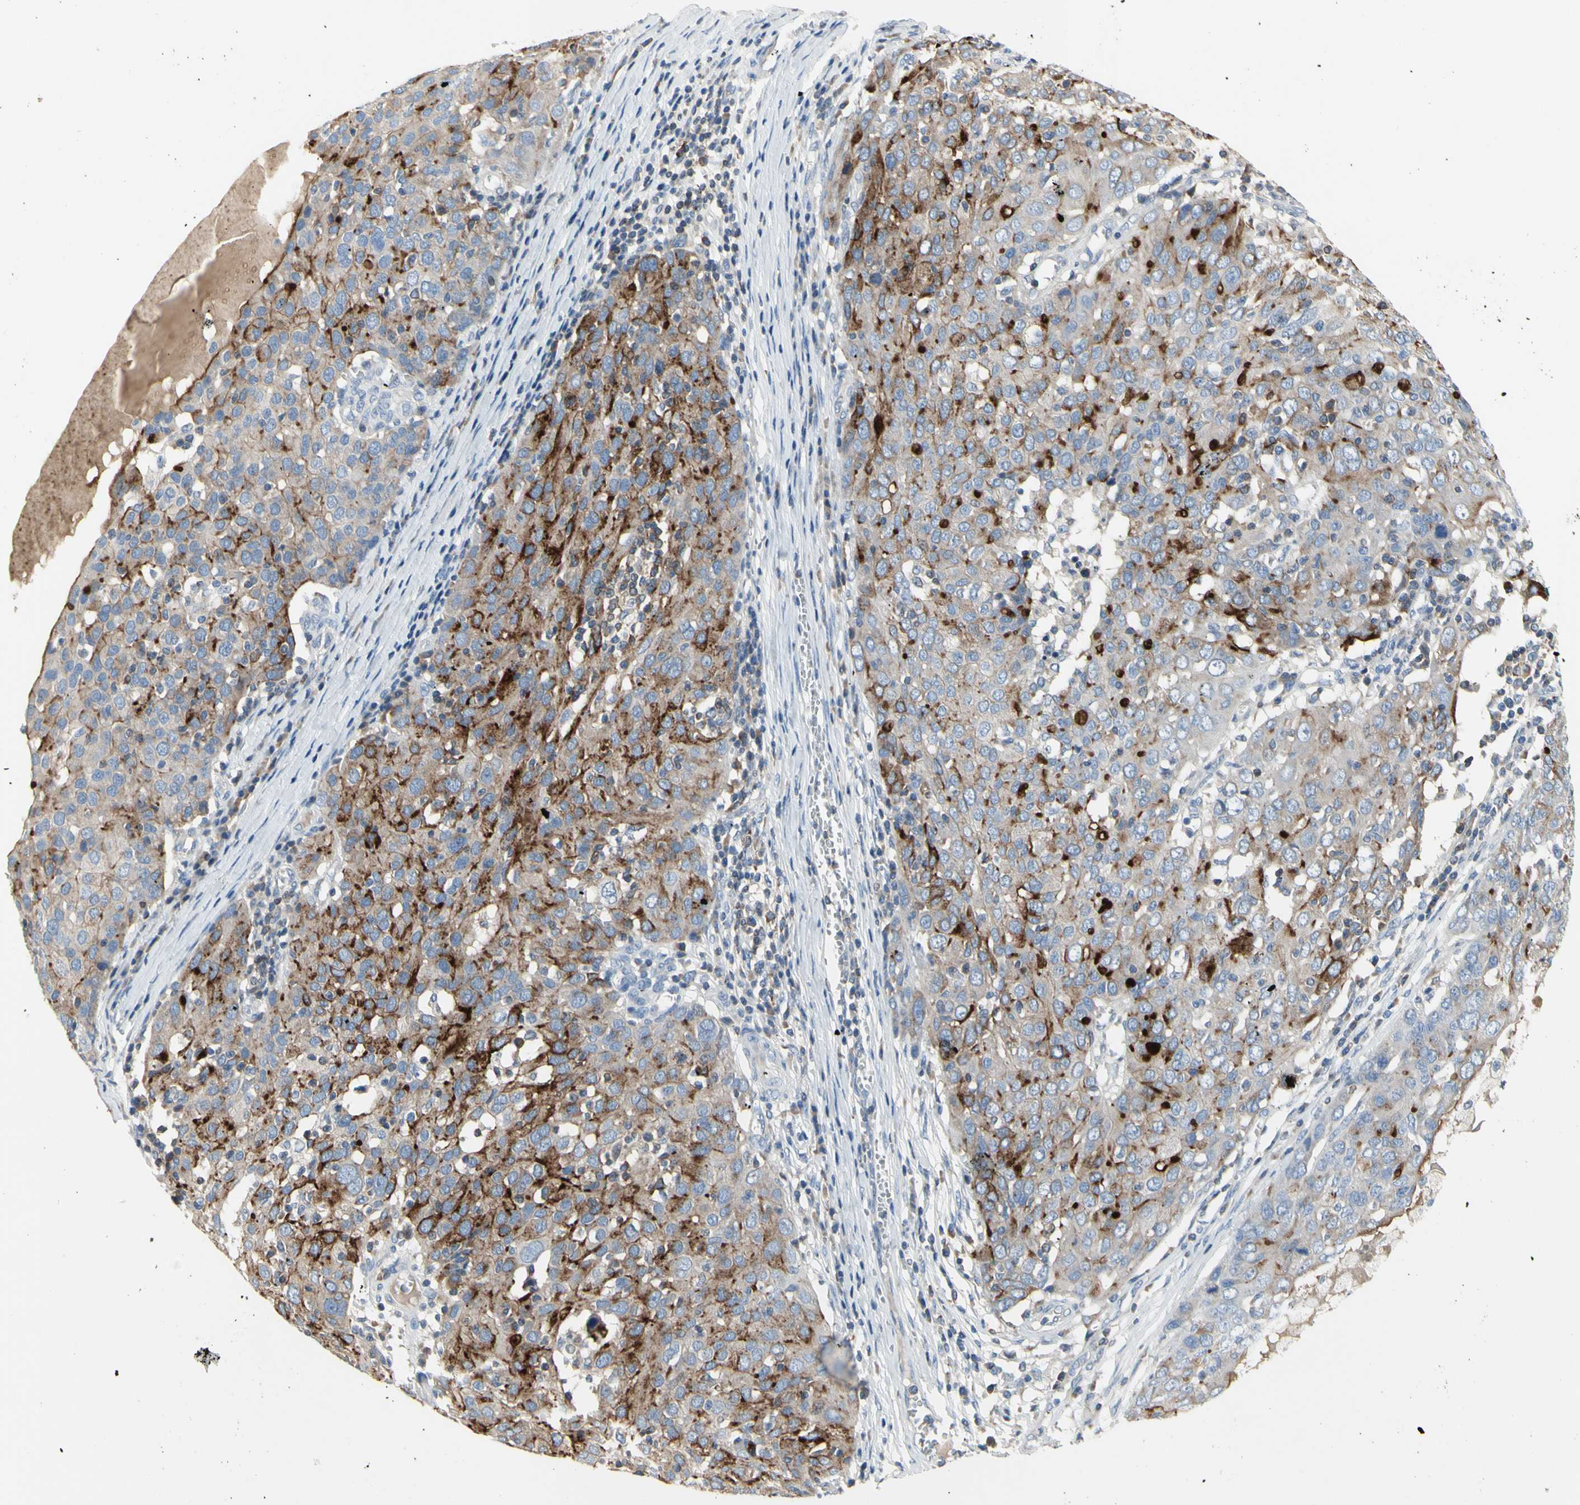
{"staining": {"intensity": "moderate", "quantity": ">75%", "location": "cytoplasmic/membranous"}, "tissue": "ovarian cancer", "cell_type": "Tumor cells", "image_type": "cancer", "snomed": [{"axis": "morphology", "description": "Carcinoma, endometroid"}, {"axis": "topography", "description": "Ovary"}], "caption": "An immunohistochemistry (IHC) photomicrograph of neoplastic tissue is shown. Protein staining in brown shows moderate cytoplasmic/membranous positivity in endometroid carcinoma (ovarian) within tumor cells.", "gene": "MUC1", "patient": {"sex": "female", "age": 50}}